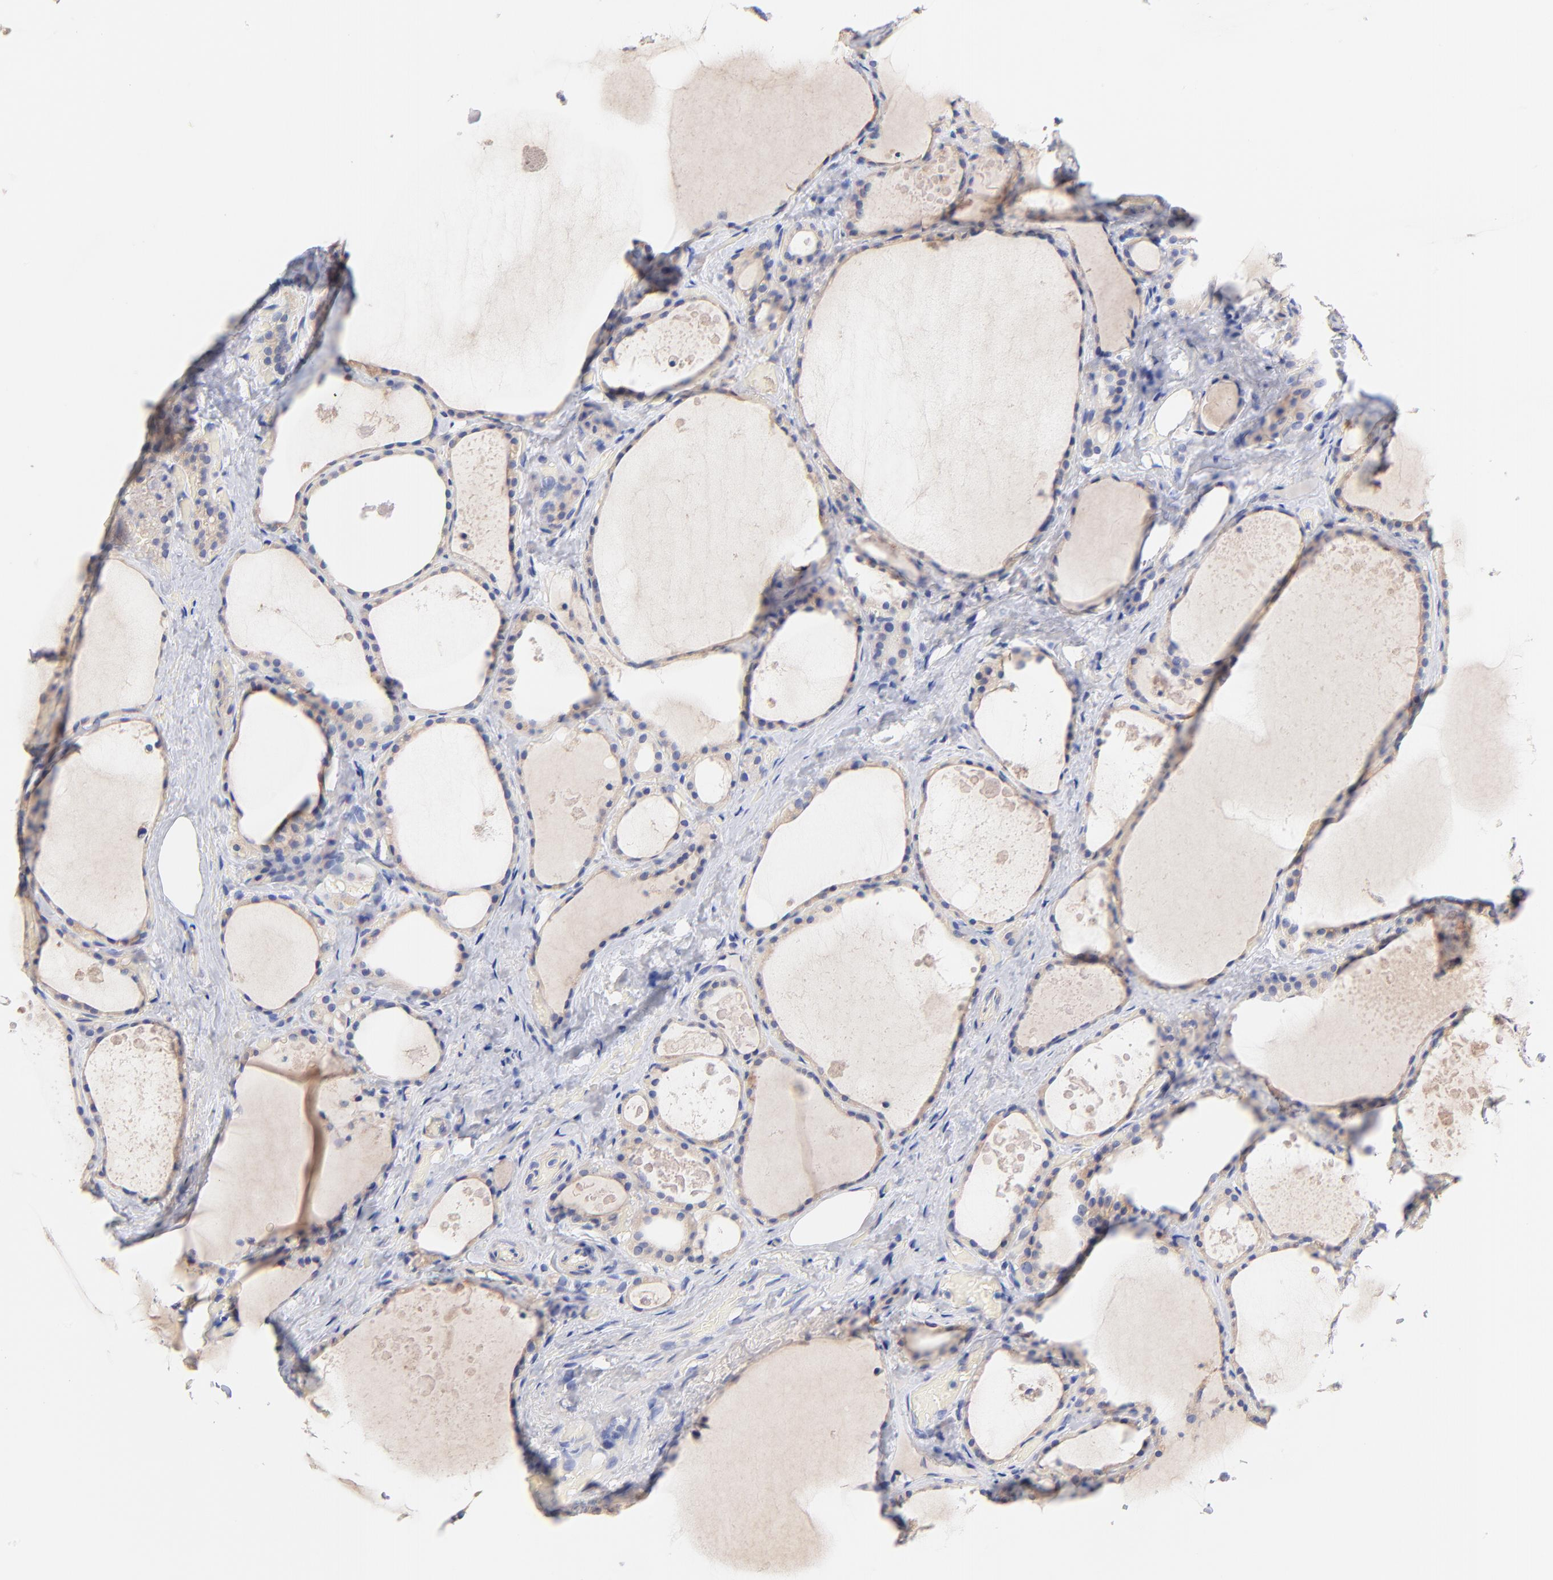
{"staining": {"intensity": "weak", "quantity": ">75%", "location": "cytoplasmic/membranous"}, "tissue": "thyroid gland", "cell_type": "Glandular cells", "image_type": "normal", "snomed": [{"axis": "morphology", "description": "Normal tissue, NOS"}, {"axis": "topography", "description": "Thyroid gland"}], "caption": "High-power microscopy captured an immunohistochemistry (IHC) micrograph of benign thyroid gland, revealing weak cytoplasmic/membranous positivity in about >75% of glandular cells. (DAB = brown stain, brightfield microscopy at high magnification).", "gene": "TNFRSF13C", "patient": {"sex": "male", "age": 61}}